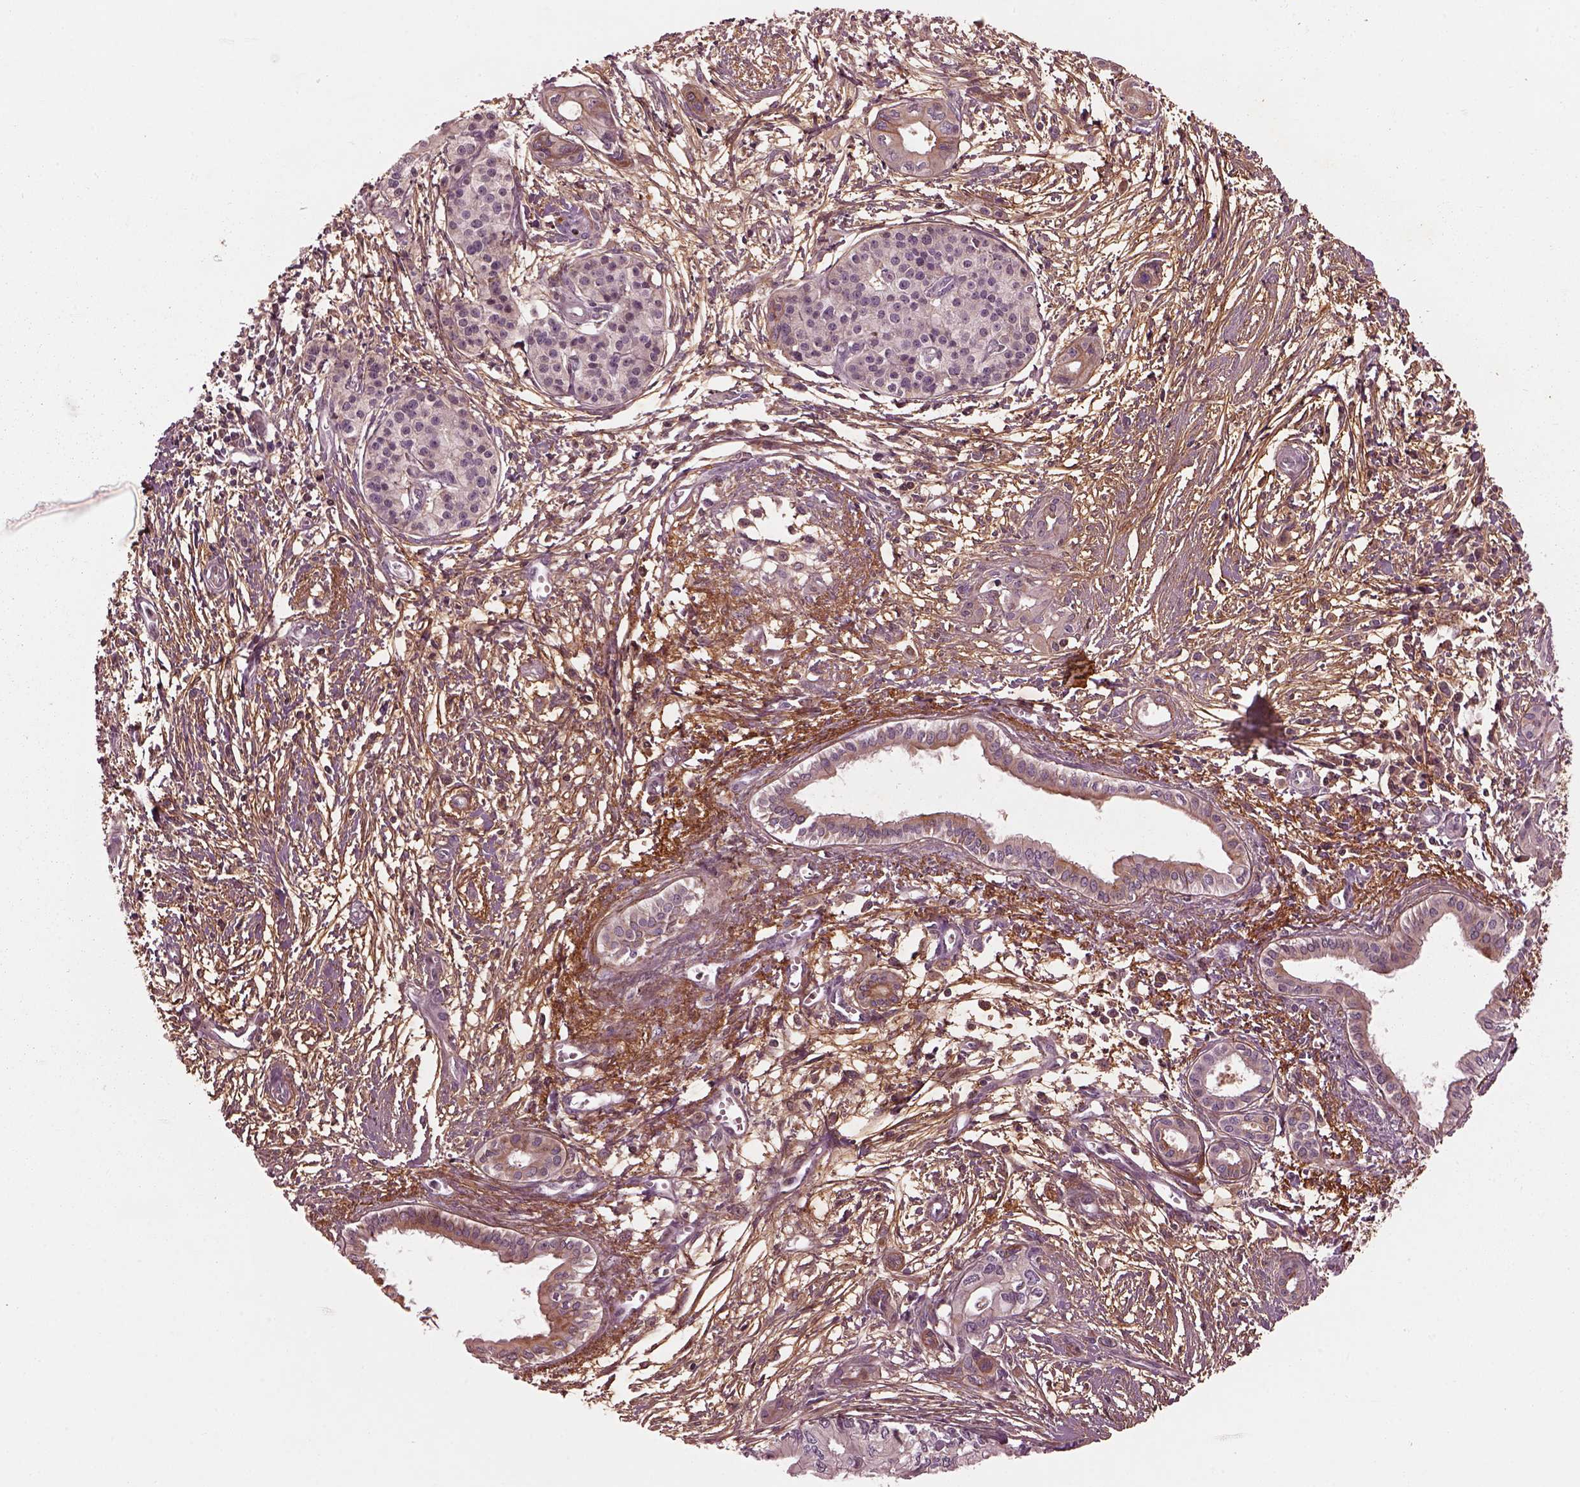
{"staining": {"intensity": "weak", "quantity": "25%-75%", "location": "cytoplasmic/membranous"}, "tissue": "pancreatic cancer", "cell_type": "Tumor cells", "image_type": "cancer", "snomed": [{"axis": "morphology", "description": "Adenocarcinoma, NOS"}, {"axis": "topography", "description": "Pancreas"}], "caption": "This micrograph reveals immunohistochemistry (IHC) staining of human pancreatic adenocarcinoma, with low weak cytoplasmic/membranous positivity in about 25%-75% of tumor cells.", "gene": "EFEMP1", "patient": {"sex": "female", "age": 76}}